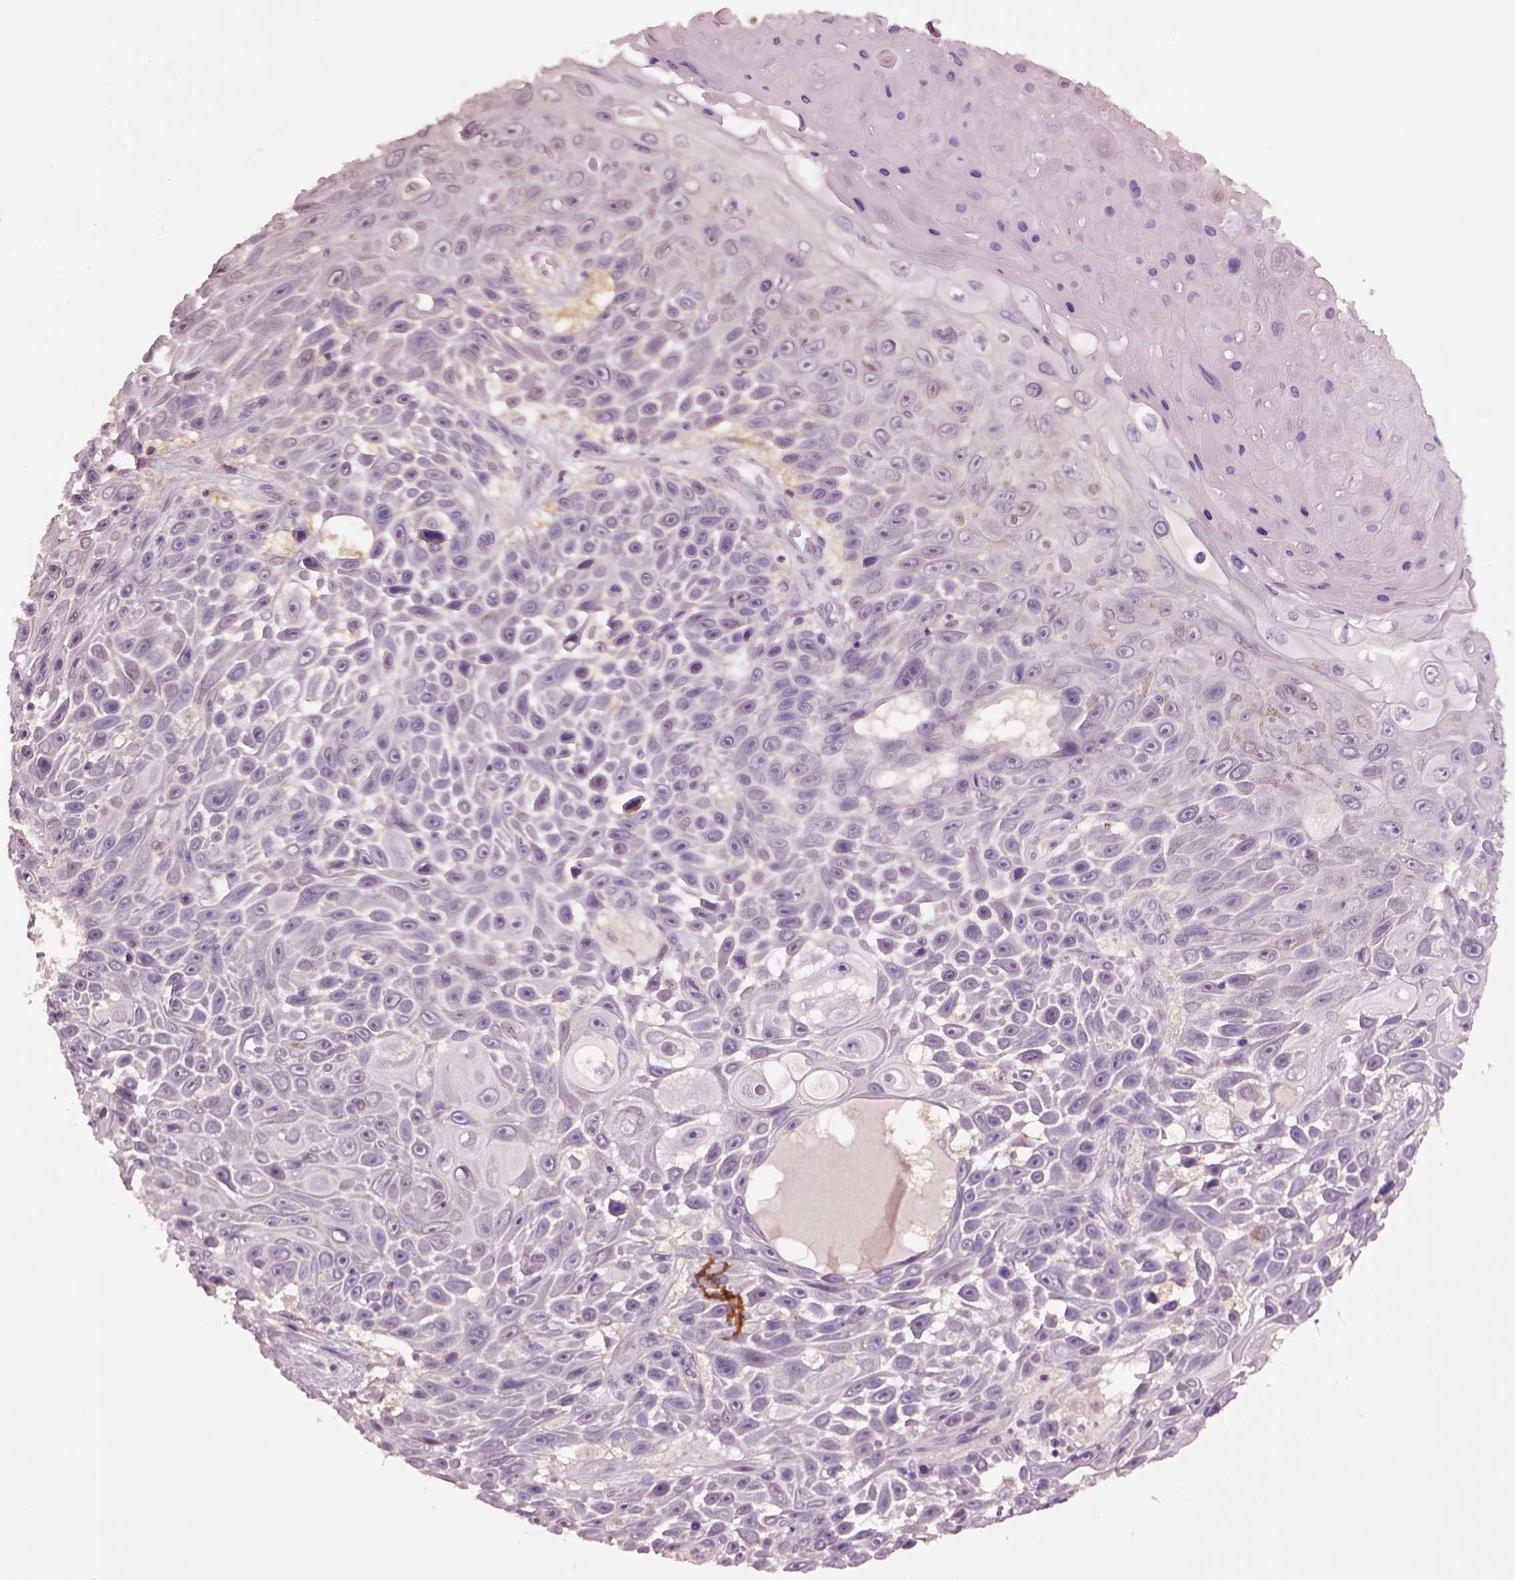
{"staining": {"intensity": "negative", "quantity": "none", "location": "none"}, "tissue": "skin cancer", "cell_type": "Tumor cells", "image_type": "cancer", "snomed": [{"axis": "morphology", "description": "Squamous cell carcinoma, NOS"}, {"axis": "topography", "description": "Skin"}], "caption": "Skin cancer stained for a protein using IHC demonstrates no expression tumor cells.", "gene": "CLPSL1", "patient": {"sex": "male", "age": 82}}